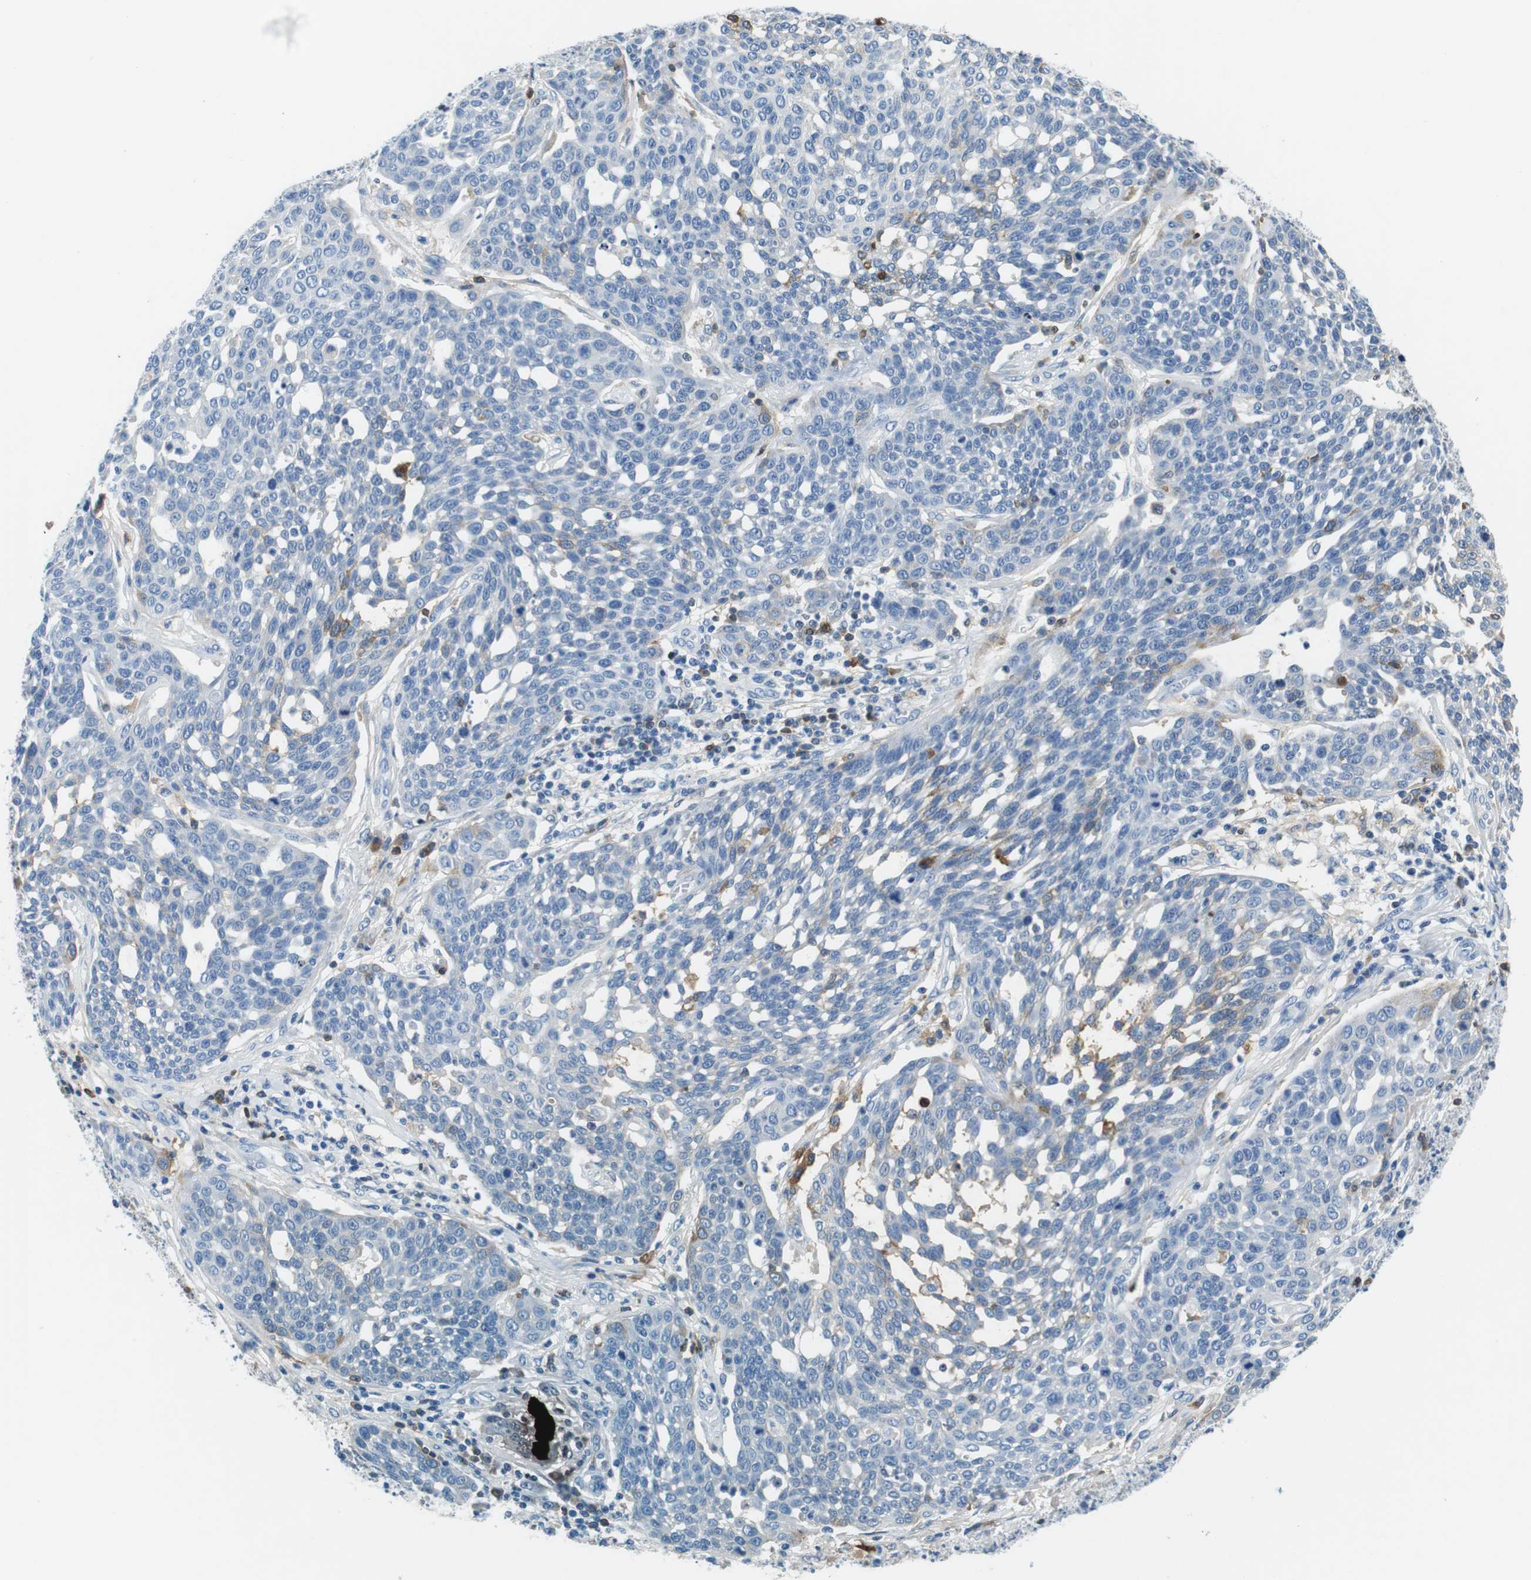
{"staining": {"intensity": "negative", "quantity": "none", "location": "none"}, "tissue": "cervical cancer", "cell_type": "Tumor cells", "image_type": "cancer", "snomed": [{"axis": "morphology", "description": "Squamous cell carcinoma, NOS"}, {"axis": "topography", "description": "Cervix"}], "caption": "This is an IHC micrograph of human cervical cancer (squamous cell carcinoma). There is no positivity in tumor cells.", "gene": "IGHD", "patient": {"sex": "female", "age": 34}}